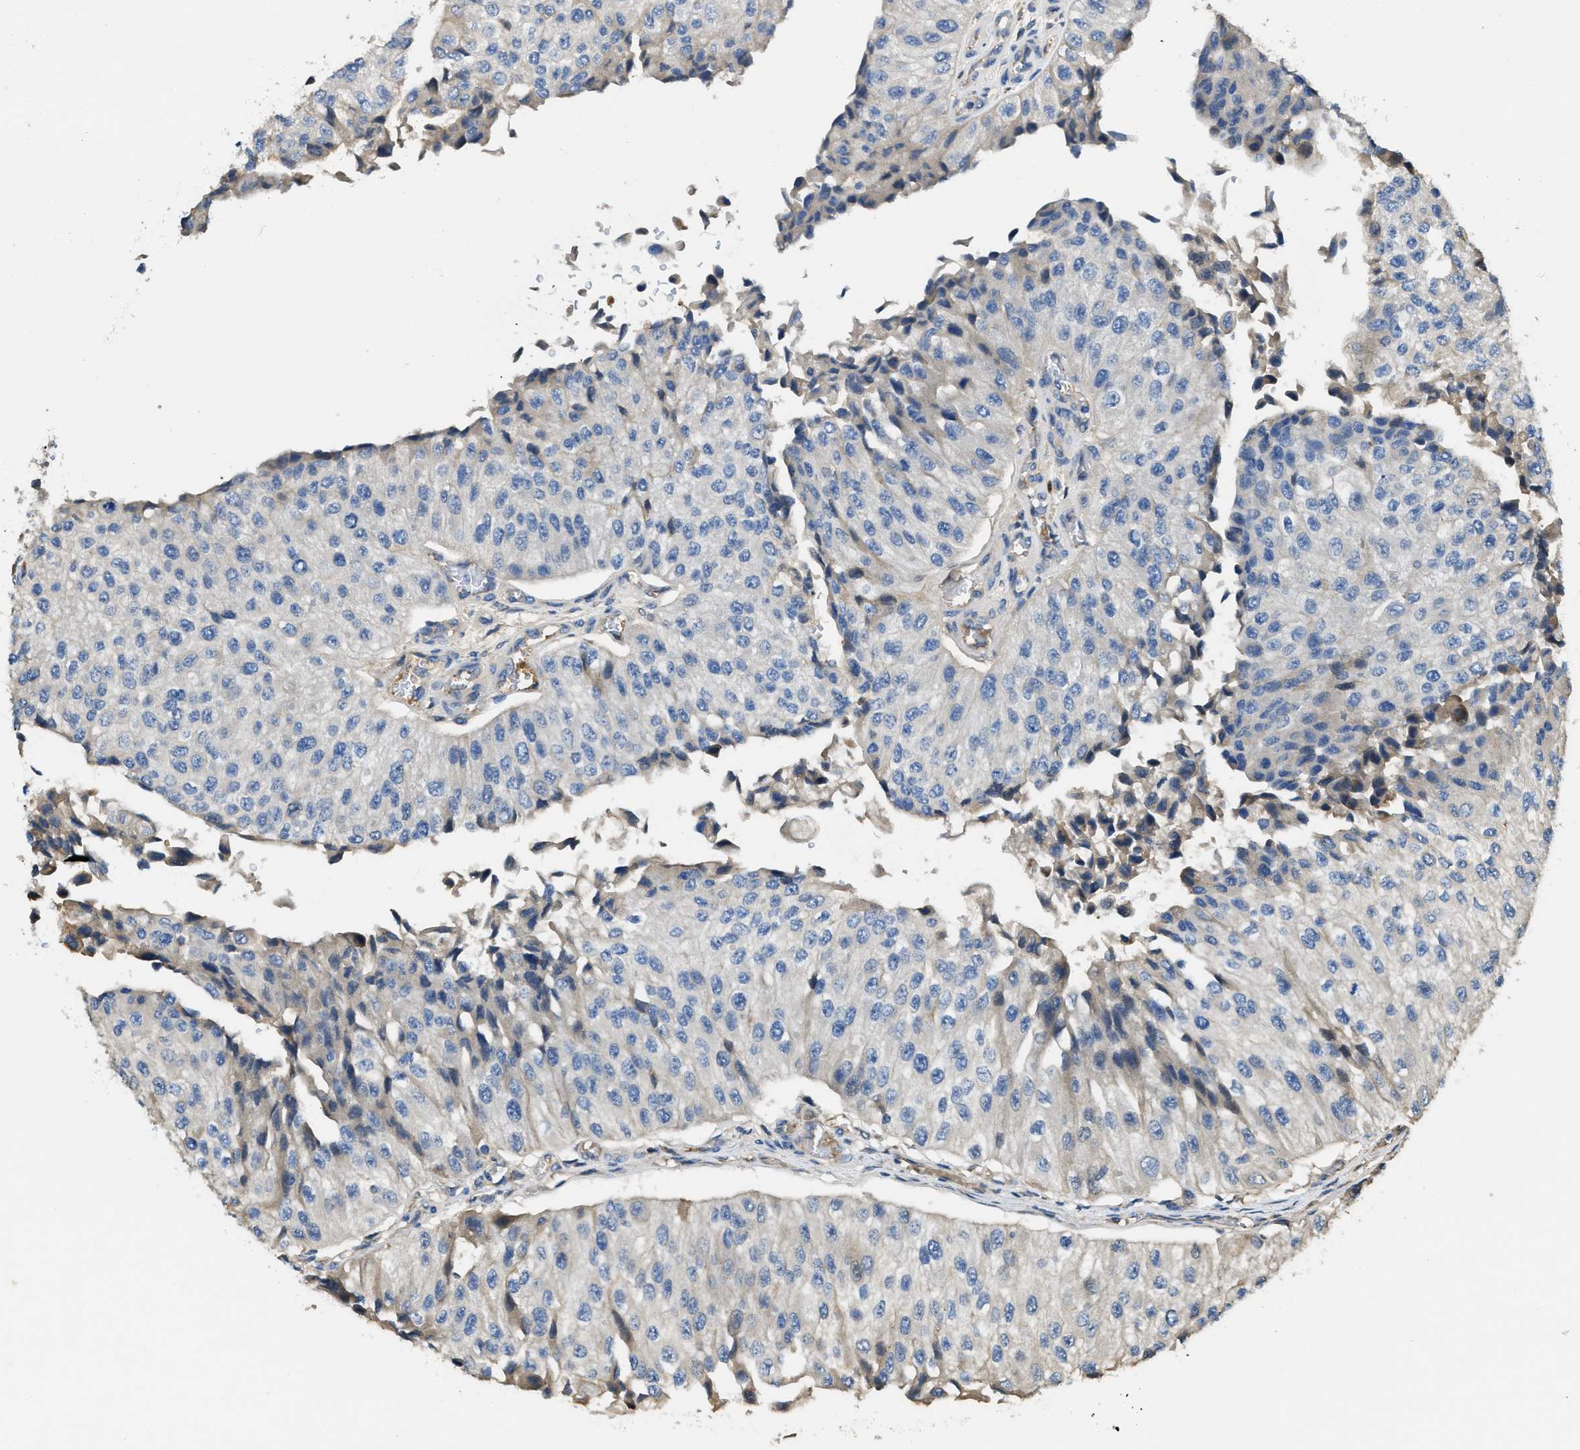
{"staining": {"intensity": "negative", "quantity": "none", "location": "none"}, "tissue": "urothelial cancer", "cell_type": "Tumor cells", "image_type": "cancer", "snomed": [{"axis": "morphology", "description": "Urothelial carcinoma, High grade"}, {"axis": "topography", "description": "Kidney"}, {"axis": "topography", "description": "Urinary bladder"}], "caption": "This histopathology image is of urothelial cancer stained with IHC to label a protein in brown with the nuclei are counter-stained blue. There is no positivity in tumor cells. (Immunohistochemistry (ihc), brightfield microscopy, high magnification).", "gene": "RIPK2", "patient": {"sex": "male", "age": 77}}